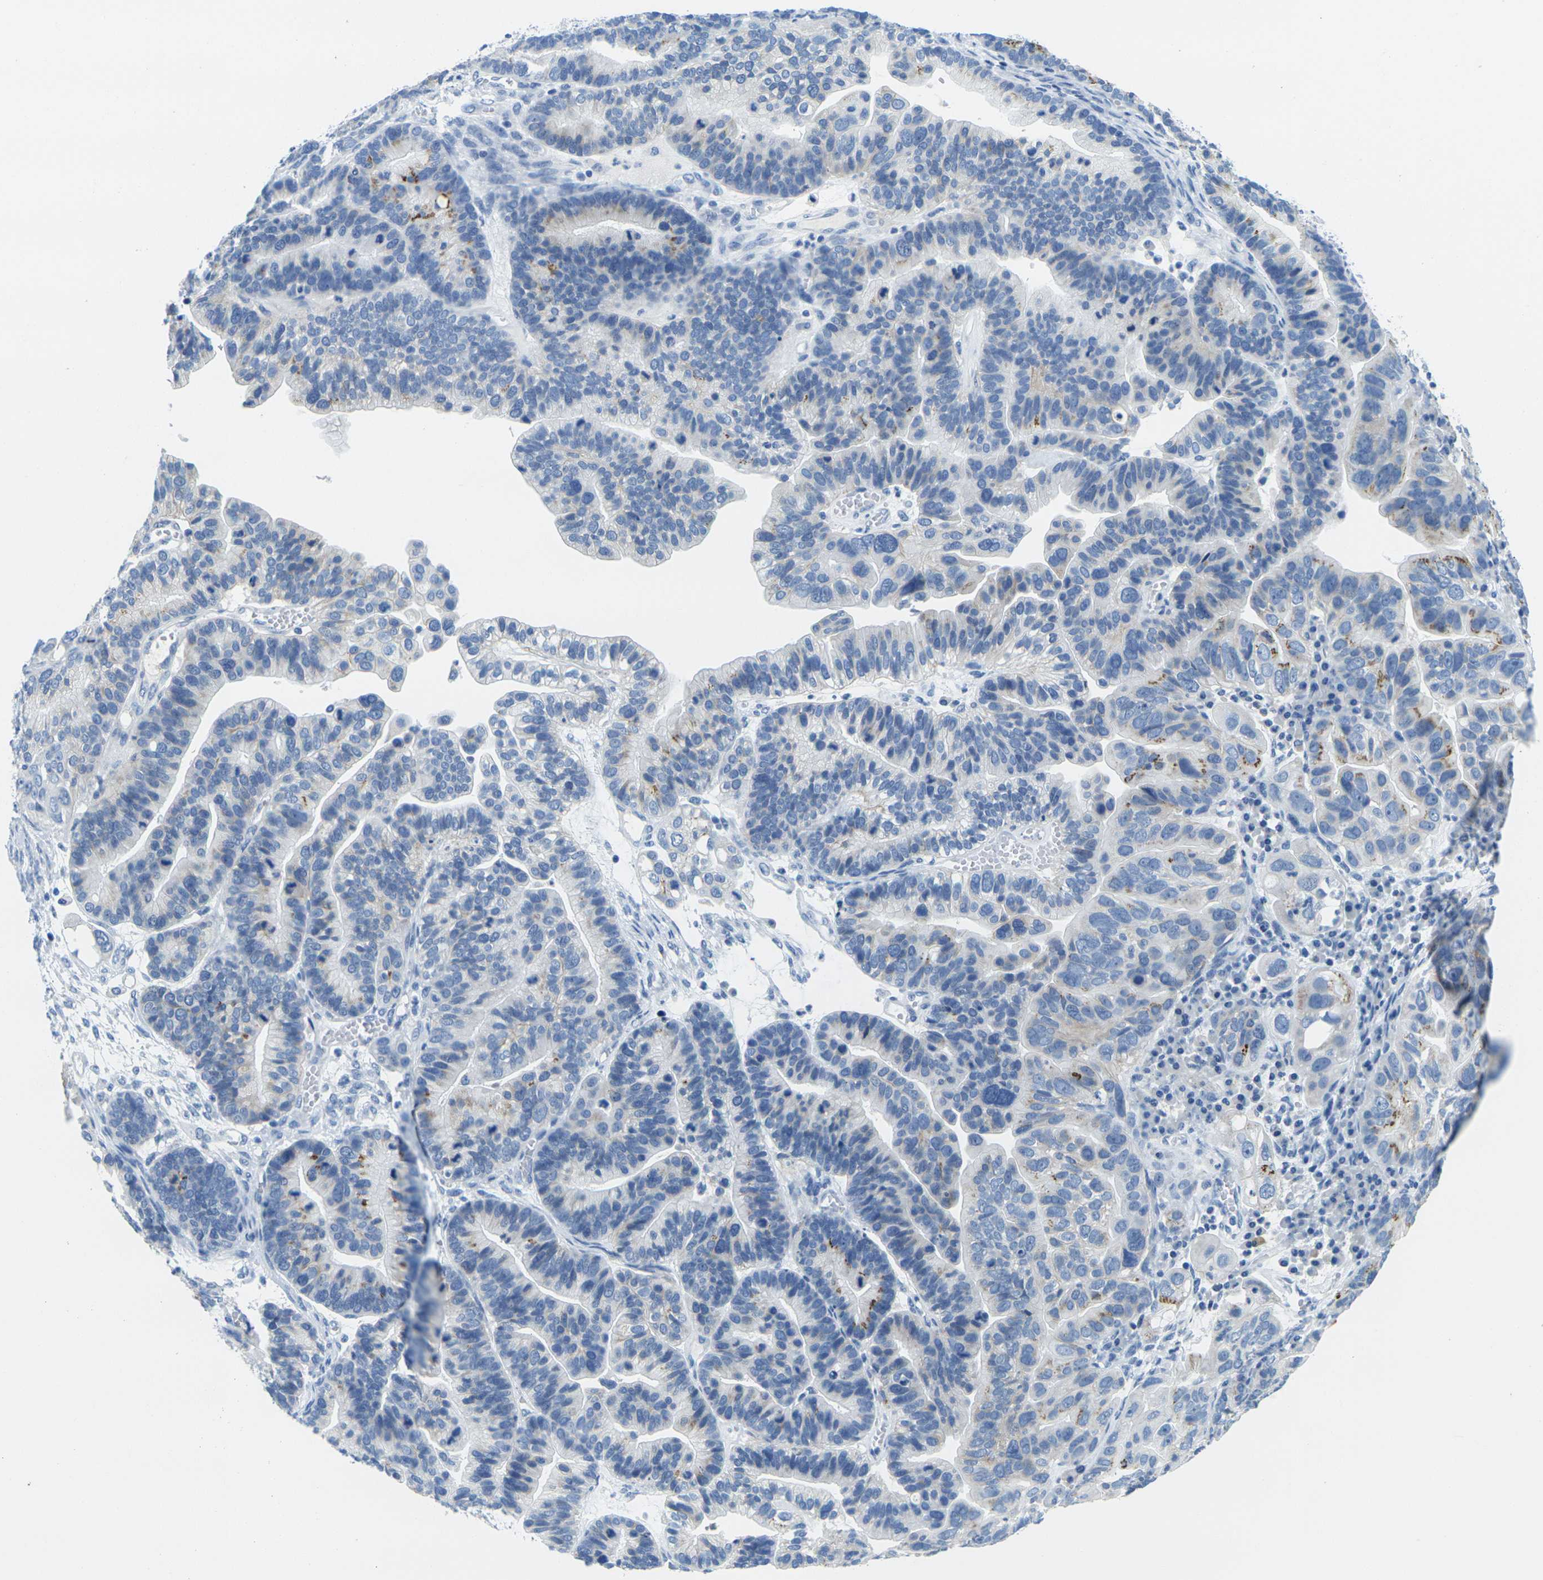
{"staining": {"intensity": "negative", "quantity": "none", "location": "none"}, "tissue": "ovarian cancer", "cell_type": "Tumor cells", "image_type": "cancer", "snomed": [{"axis": "morphology", "description": "Cystadenocarcinoma, serous, NOS"}, {"axis": "topography", "description": "Ovary"}], "caption": "A micrograph of human ovarian cancer is negative for staining in tumor cells.", "gene": "FAM3D", "patient": {"sex": "female", "age": 56}}